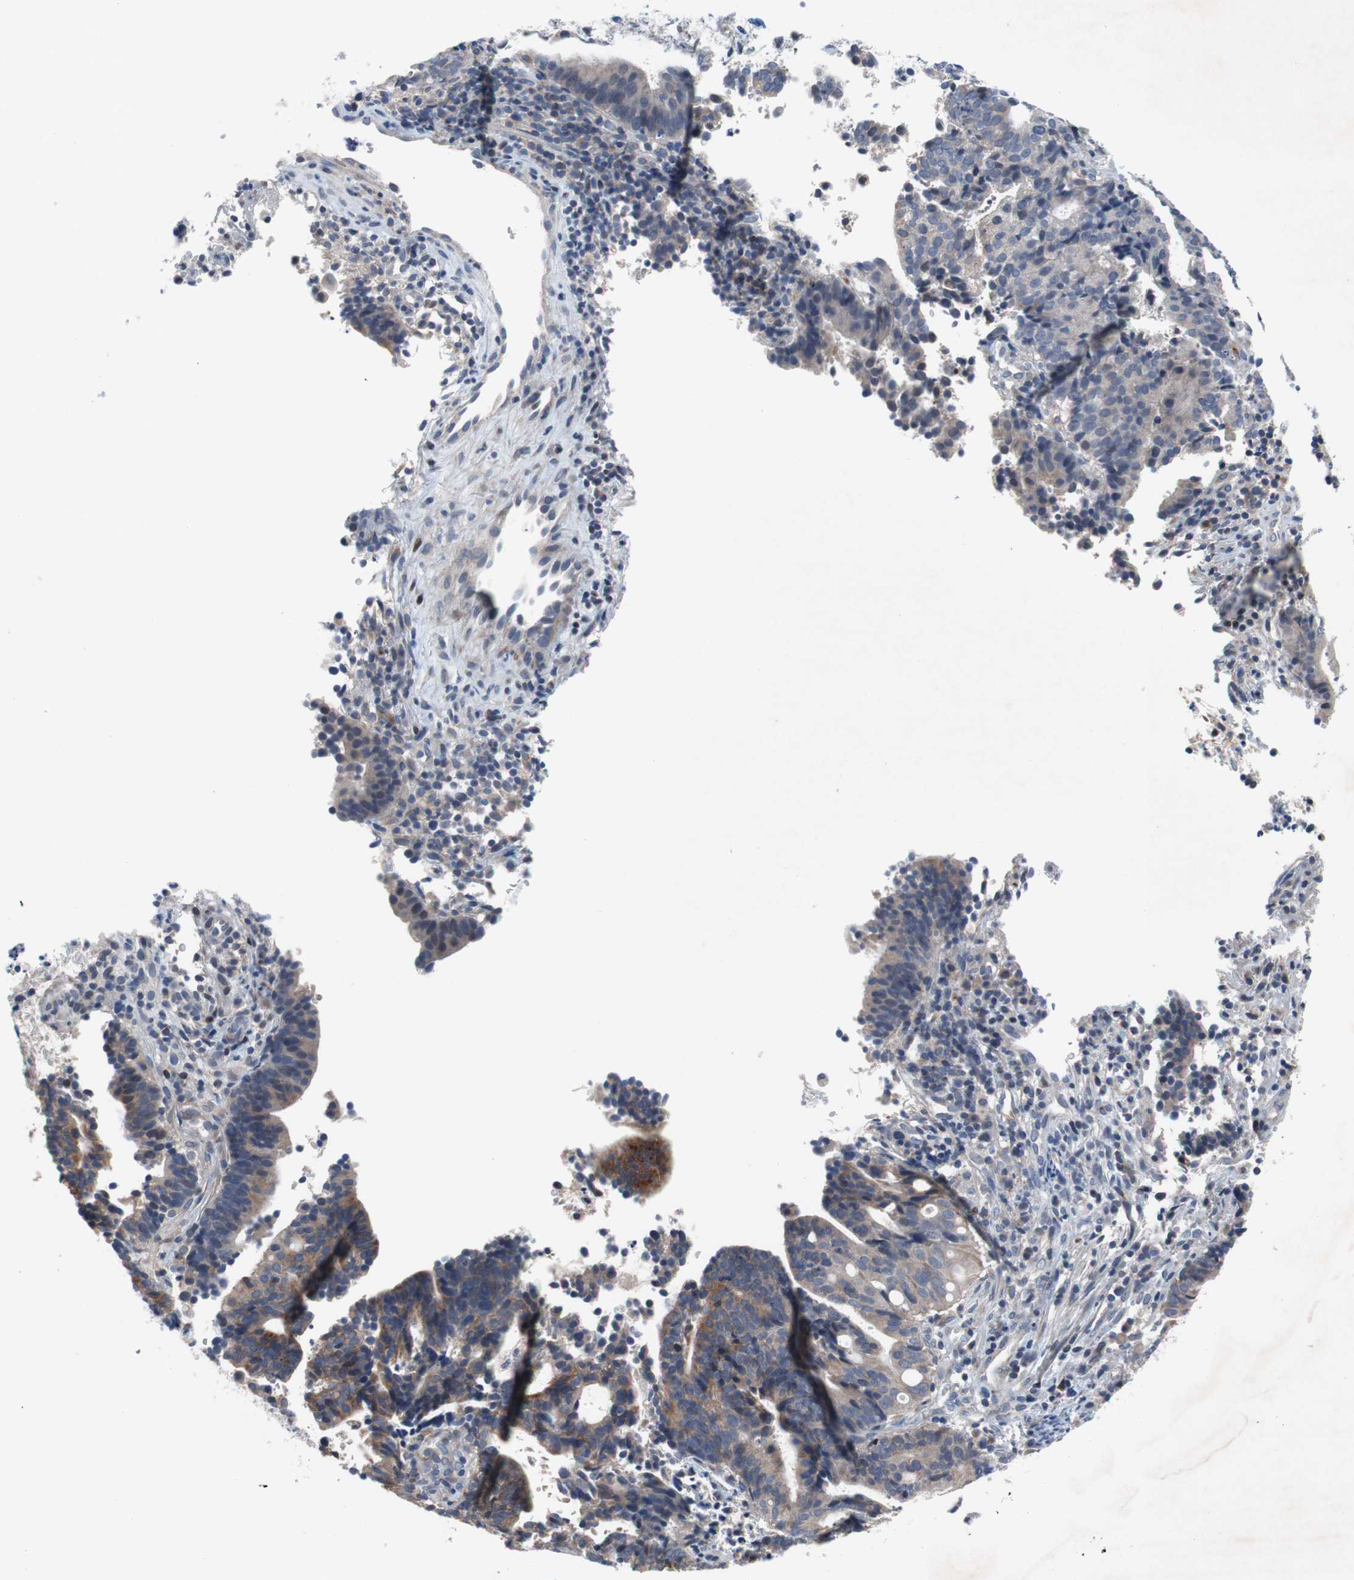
{"staining": {"intensity": "moderate", "quantity": "25%-75%", "location": "cytoplasmic/membranous"}, "tissue": "endometrial cancer", "cell_type": "Tumor cells", "image_type": "cancer", "snomed": [{"axis": "morphology", "description": "Adenocarcinoma, NOS"}, {"axis": "topography", "description": "Uterus"}], "caption": "Endometrial cancer (adenocarcinoma) stained for a protein (brown) demonstrates moderate cytoplasmic/membranous positive expression in approximately 25%-75% of tumor cells.", "gene": "MUTYH", "patient": {"sex": "female", "age": 83}}